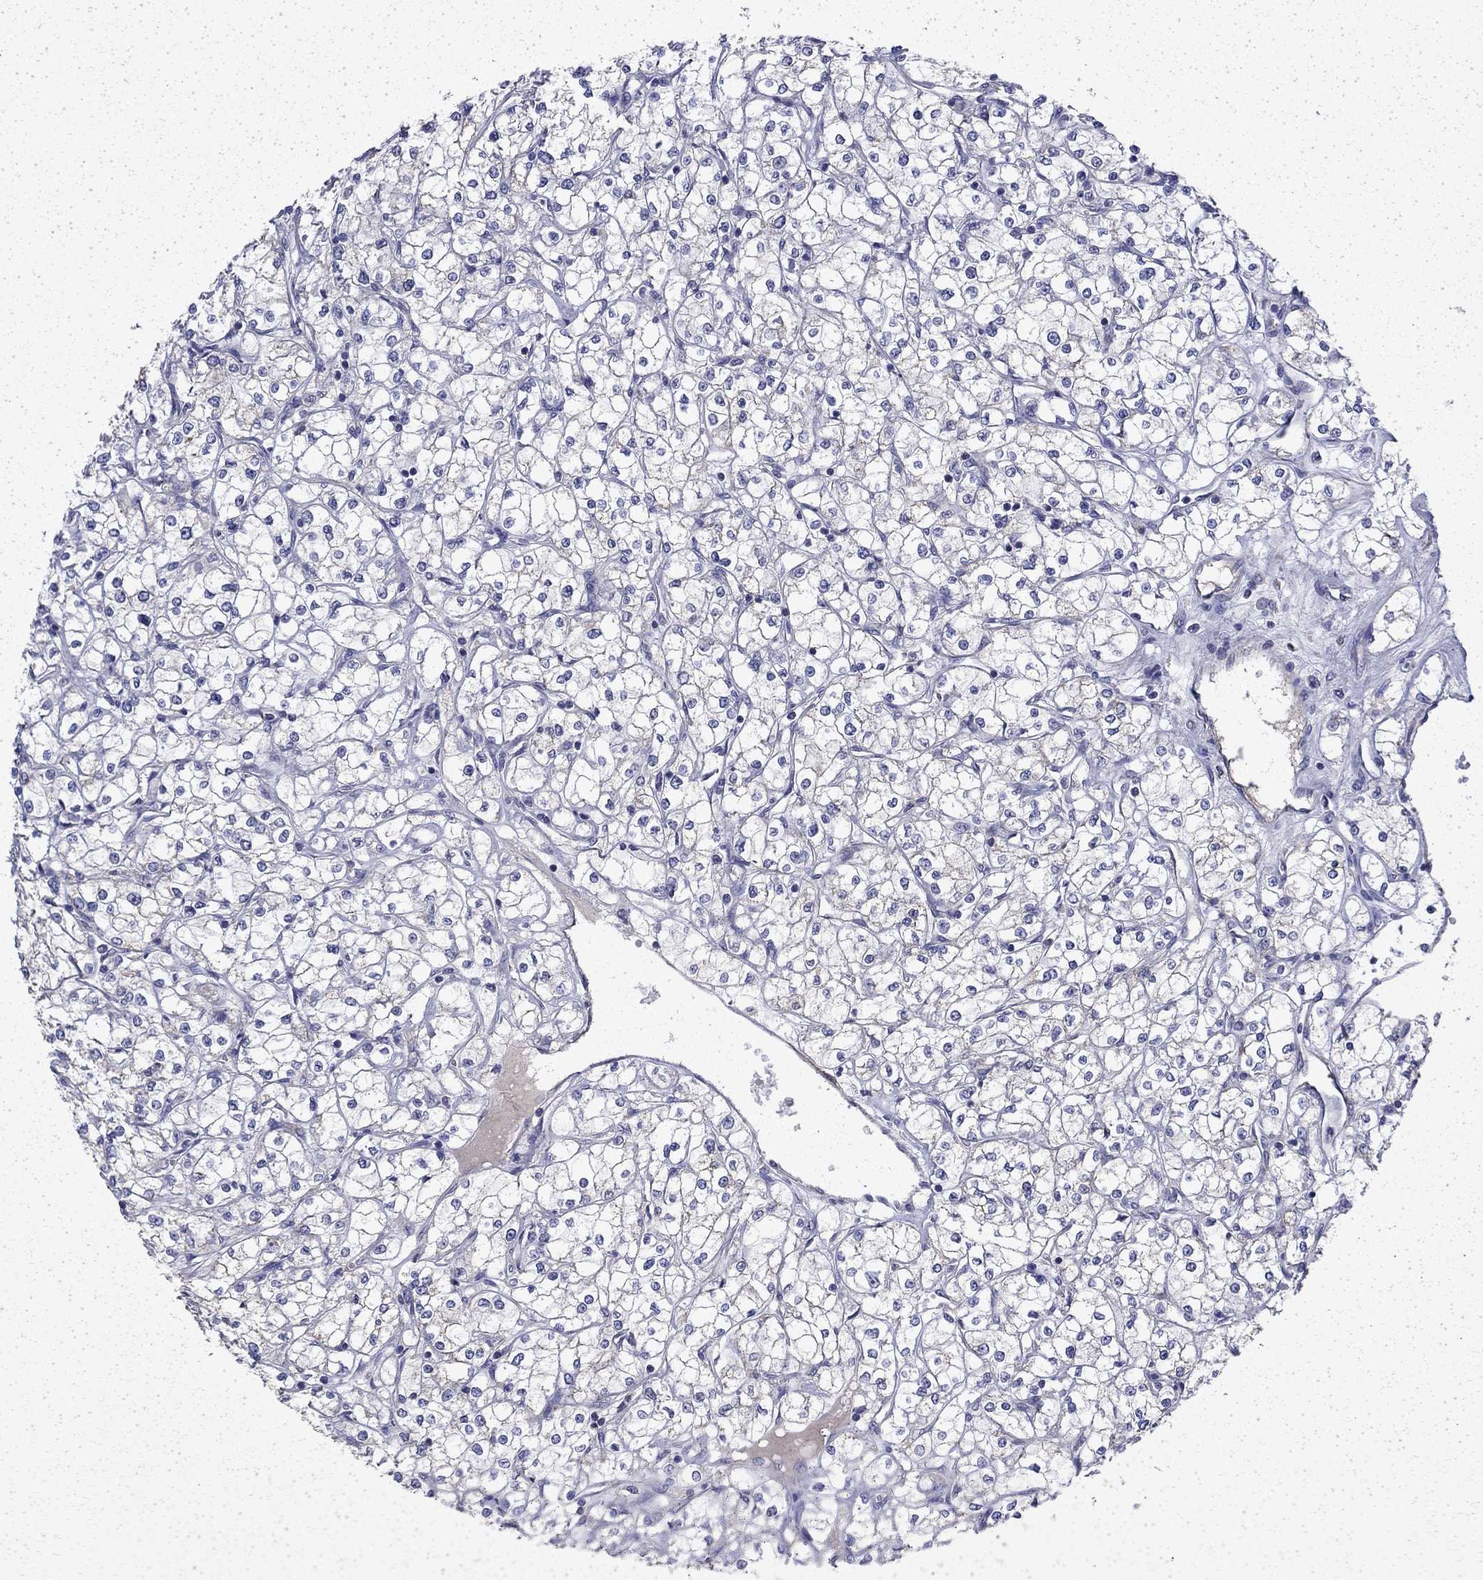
{"staining": {"intensity": "negative", "quantity": "none", "location": "none"}, "tissue": "renal cancer", "cell_type": "Tumor cells", "image_type": "cancer", "snomed": [{"axis": "morphology", "description": "Adenocarcinoma, NOS"}, {"axis": "topography", "description": "Kidney"}], "caption": "IHC photomicrograph of renal adenocarcinoma stained for a protein (brown), which displays no positivity in tumor cells.", "gene": "DTNA", "patient": {"sex": "male", "age": 67}}